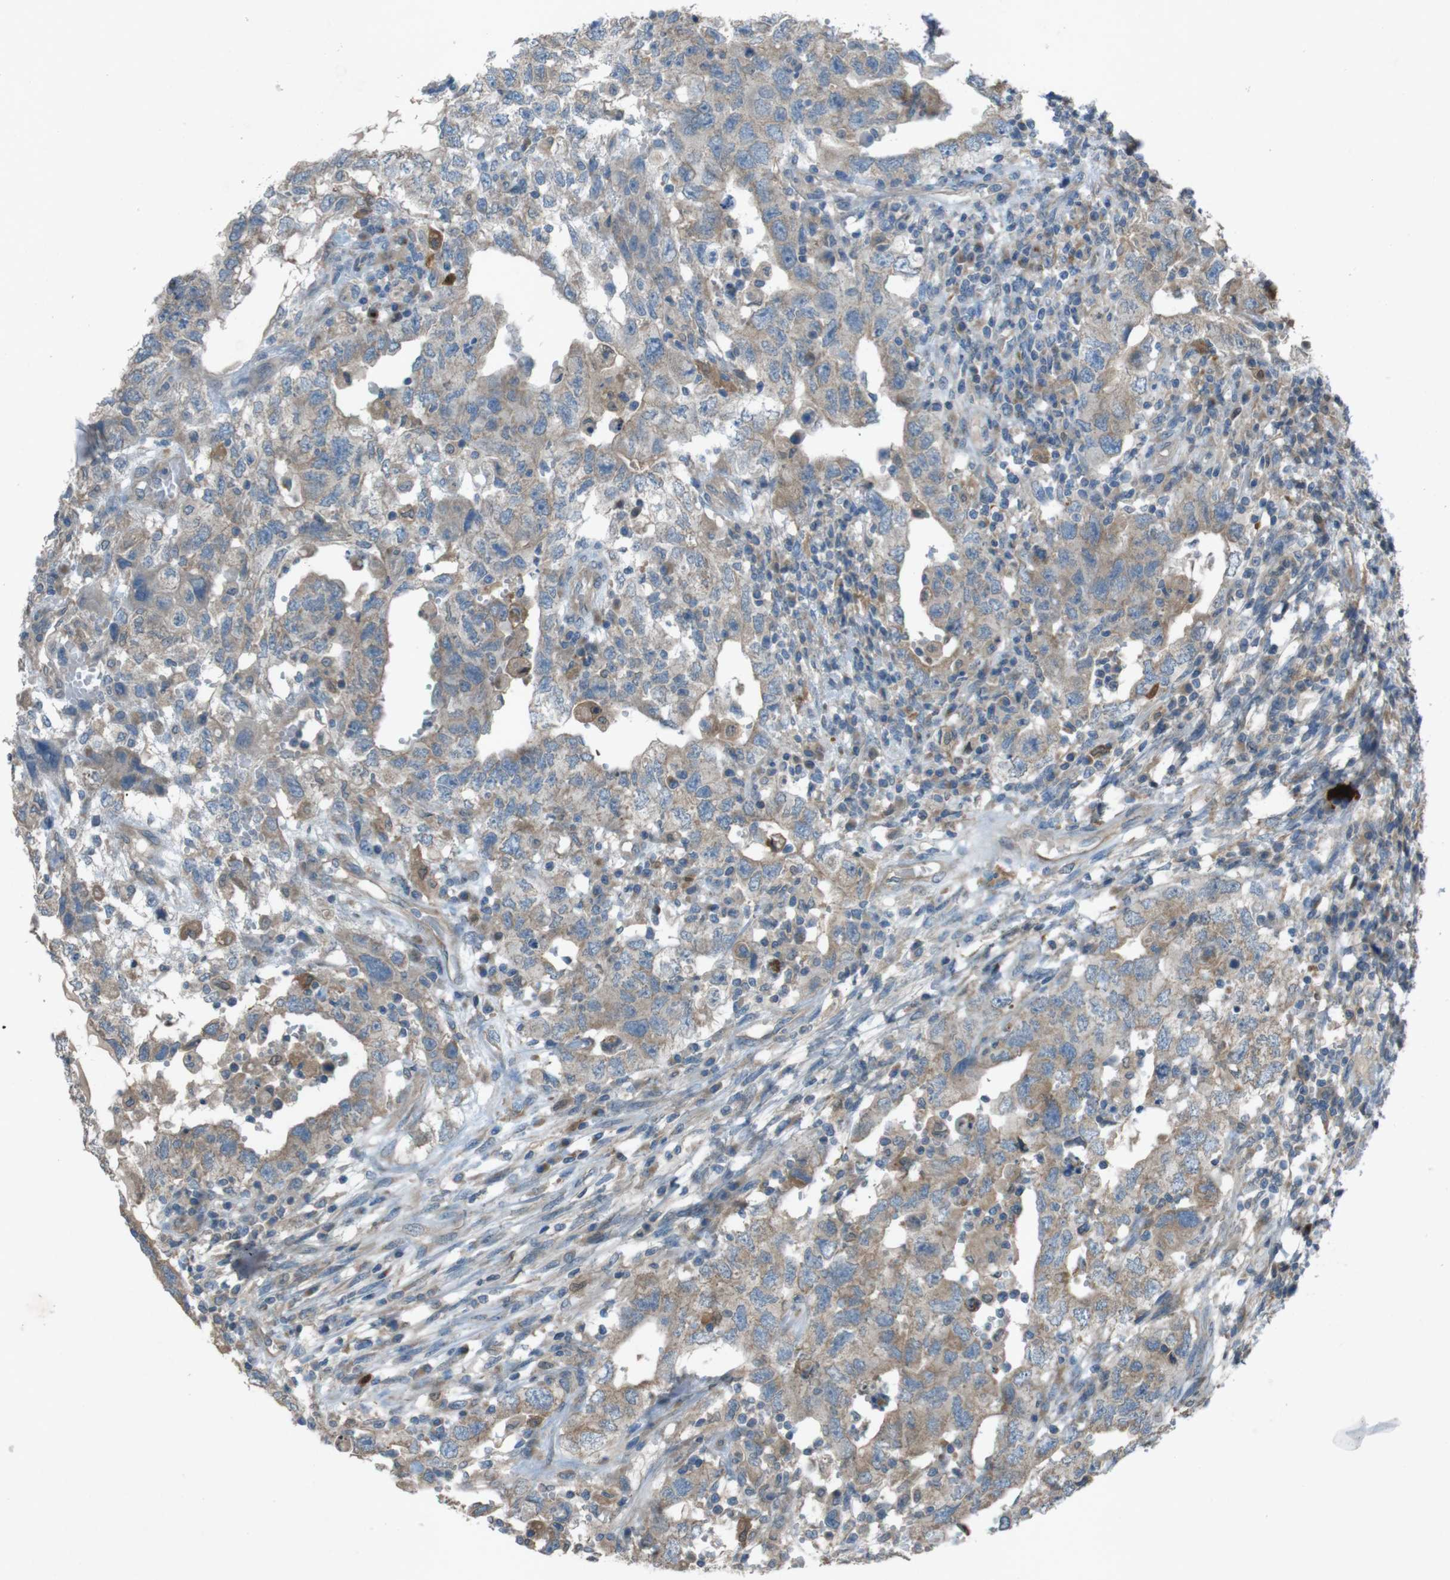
{"staining": {"intensity": "moderate", "quantity": ">75%", "location": "cytoplasmic/membranous"}, "tissue": "testis cancer", "cell_type": "Tumor cells", "image_type": "cancer", "snomed": [{"axis": "morphology", "description": "Carcinoma, Embryonal, NOS"}, {"axis": "topography", "description": "Testis"}], "caption": "A high-resolution image shows IHC staining of embryonal carcinoma (testis), which demonstrates moderate cytoplasmic/membranous expression in about >75% of tumor cells.", "gene": "TMEM41B", "patient": {"sex": "male", "age": 26}}